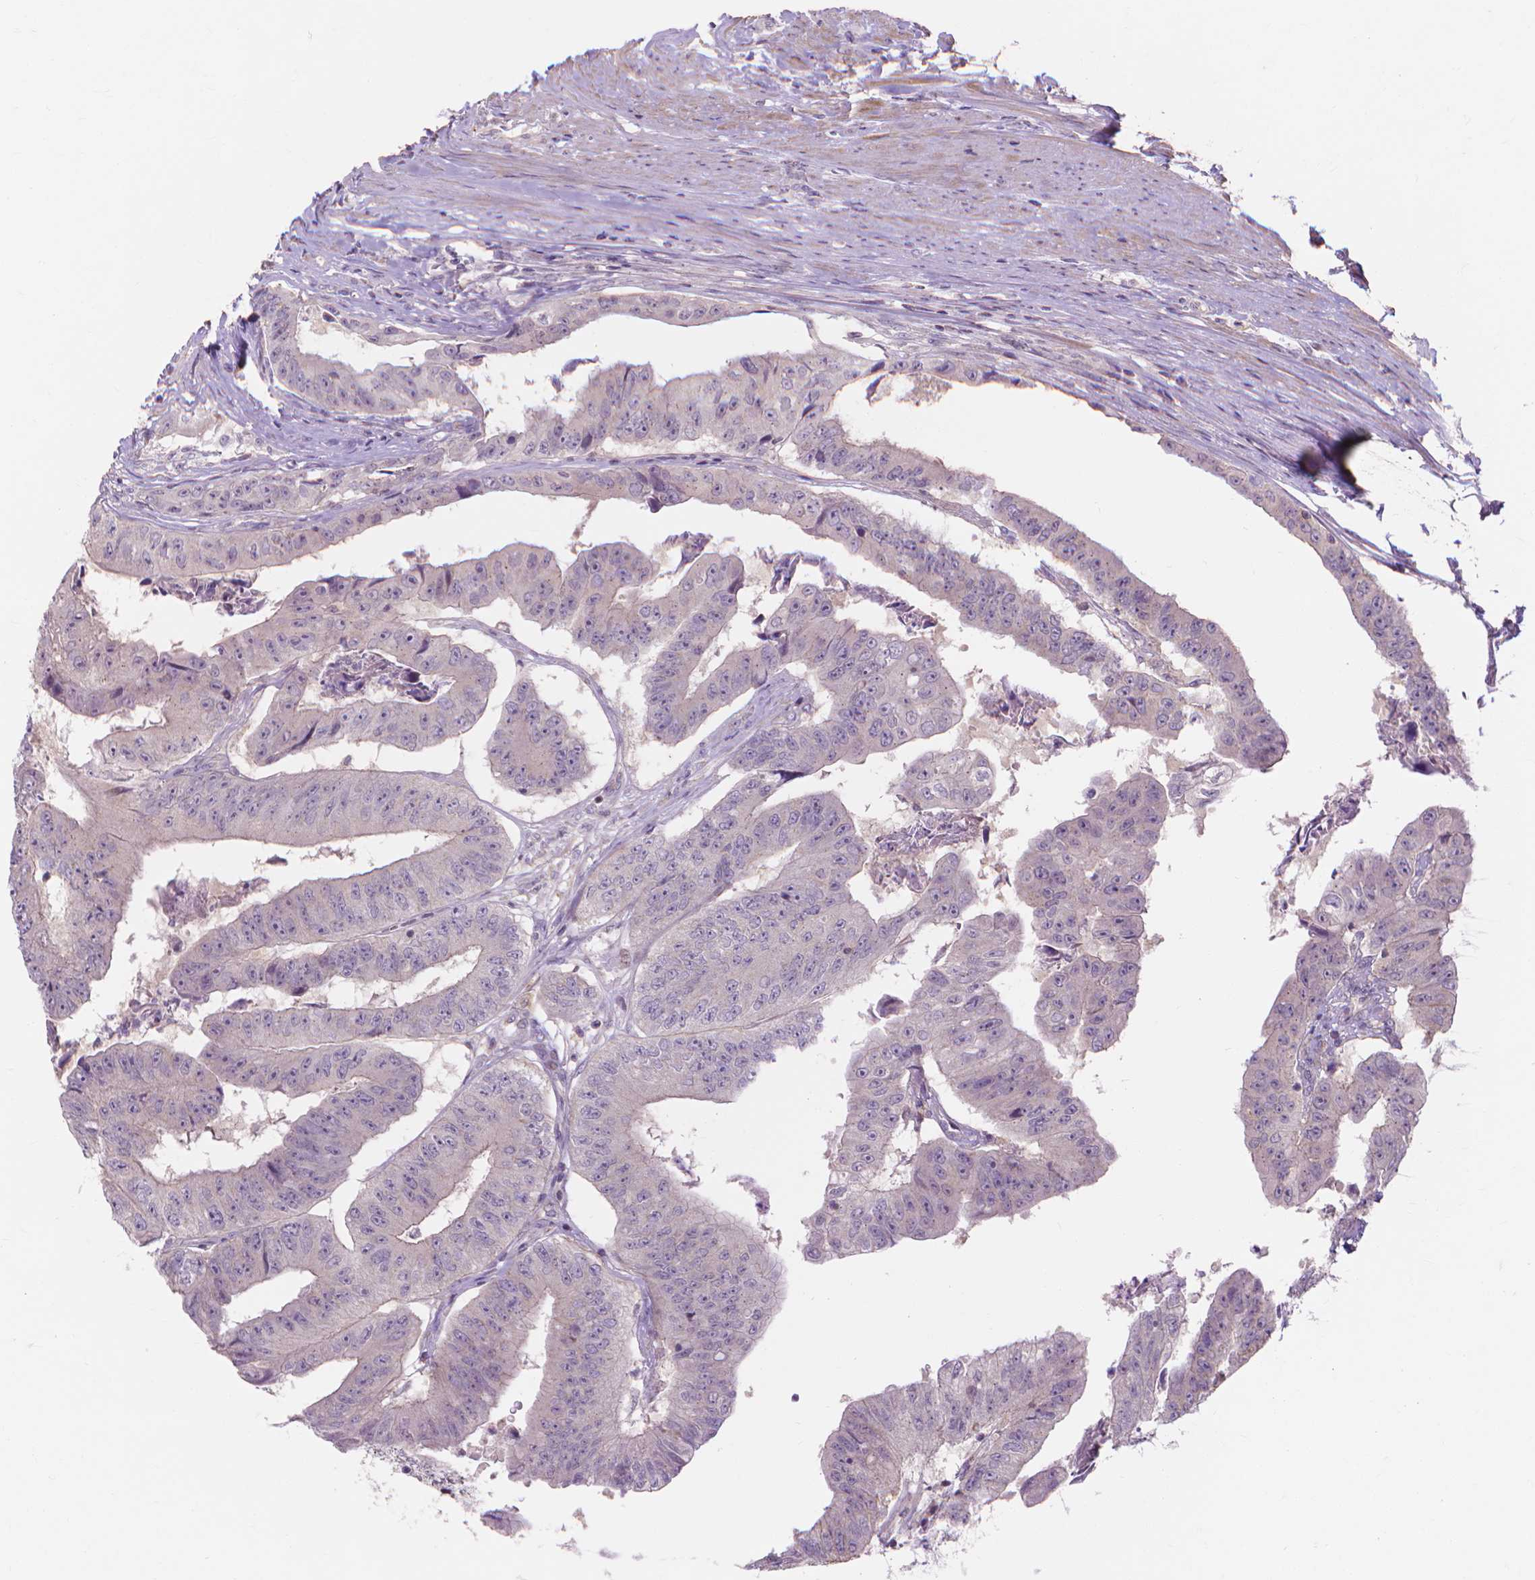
{"staining": {"intensity": "negative", "quantity": "none", "location": "none"}, "tissue": "colorectal cancer", "cell_type": "Tumor cells", "image_type": "cancer", "snomed": [{"axis": "morphology", "description": "Adenocarcinoma, NOS"}, {"axis": "topography", "description": "Colon"}], "caption": "Immunohistochemical staining of colorectal cancer (adenocarcinoma) shows no significant staining in tumor cells.", "gene": "PRDM13", "patient": {"sex": "female", "age": 67}}